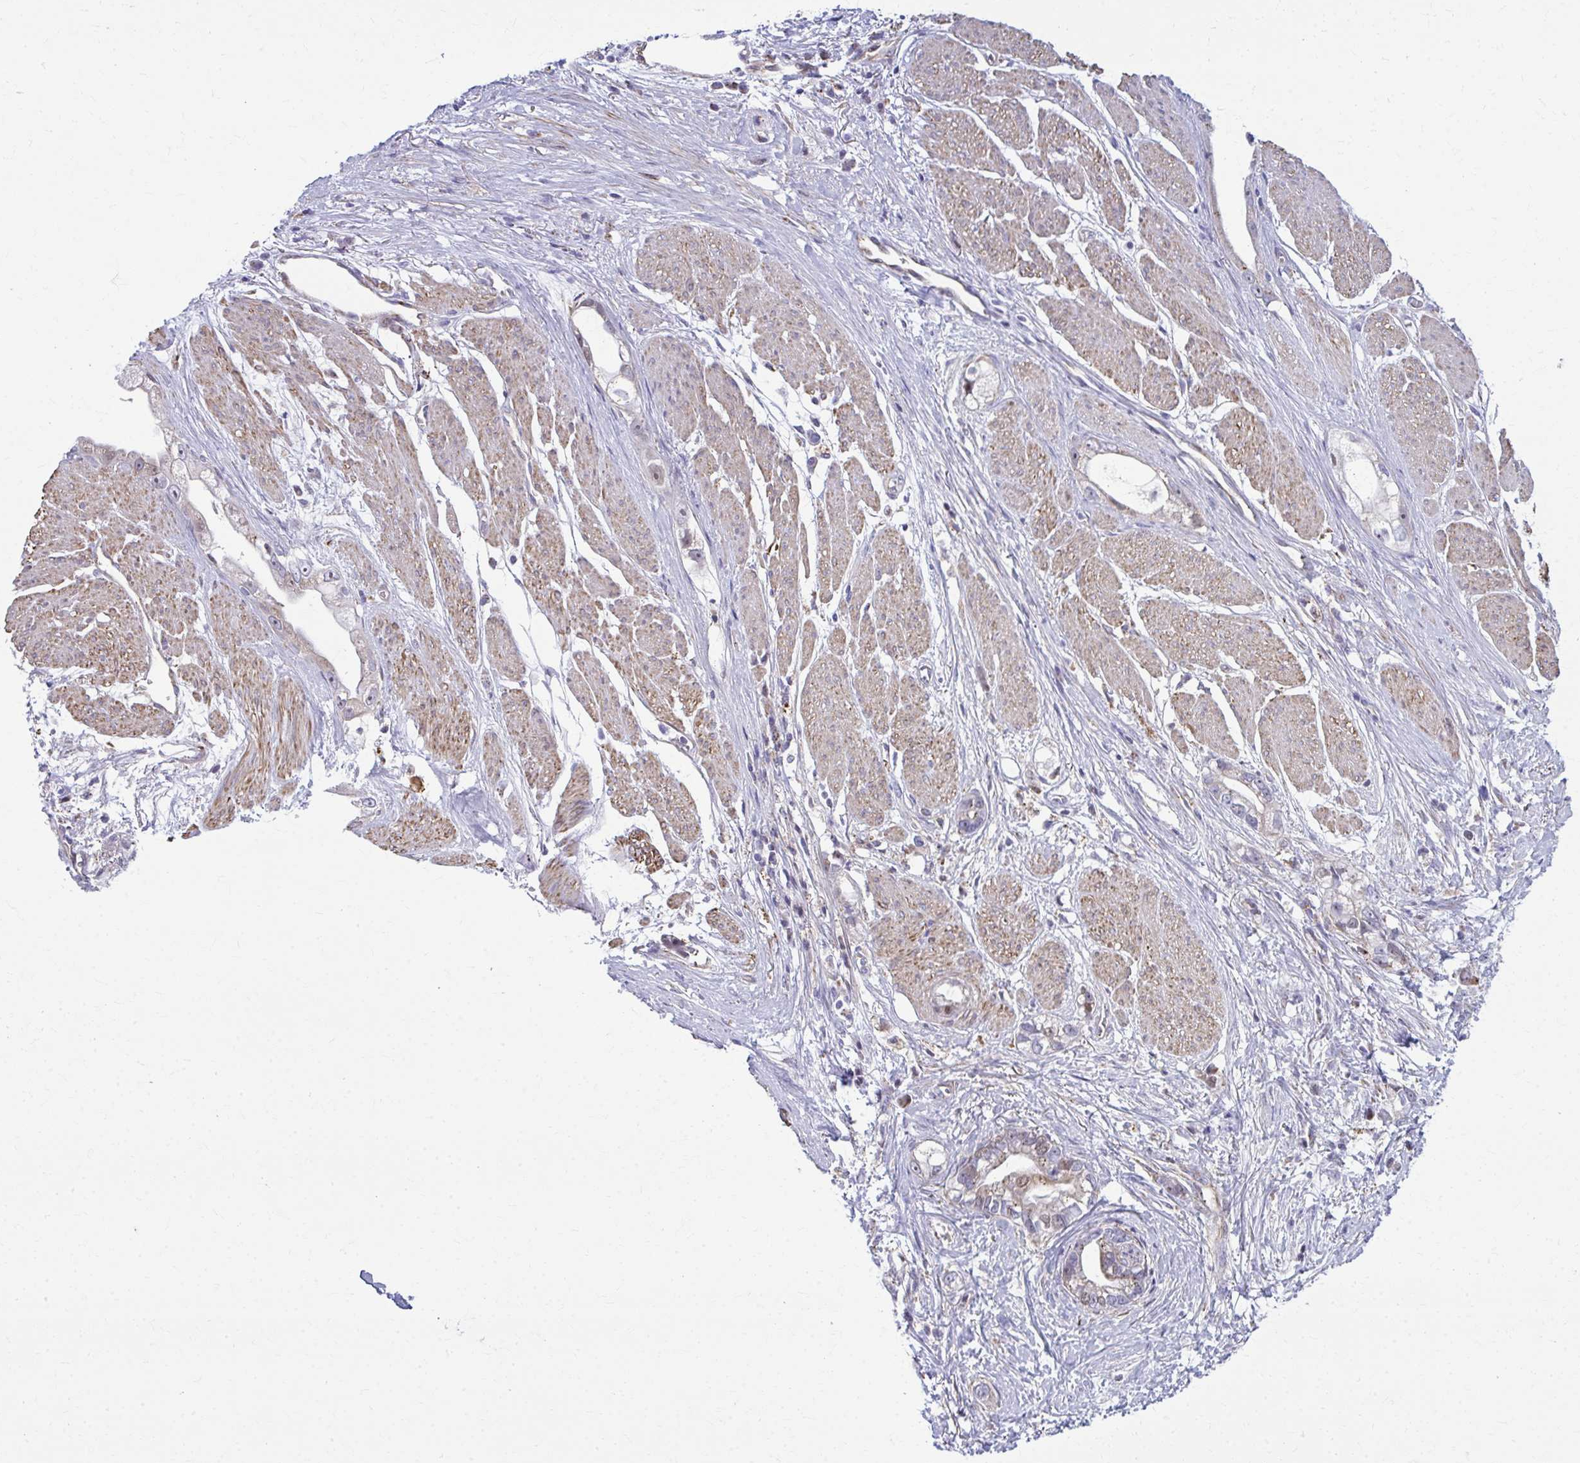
{"staining": {"intensity": "moderate", "quantity": "25%-75%", "location": "cytoplasmic/membranous,nuclear"}, "tissue": "stomach cancer", "cell_type": "Tumor cells", "image_type": "cancer", "snomed": [{"axis": "morphology", "description": "Adenocarcinoma, NOS"}, {"axis": "topography", "description": "Stomach"}], "caption": "Approximately 25%-75% of tumor cells in human adenocarcinoma (stomach) display moderate cytoplasmic/membranous and nuclear protein positivity as visualized by brown immunohistochemical staining.", "gene": "LRRC4B", "patient": {"sex": "male", "age": 55}}